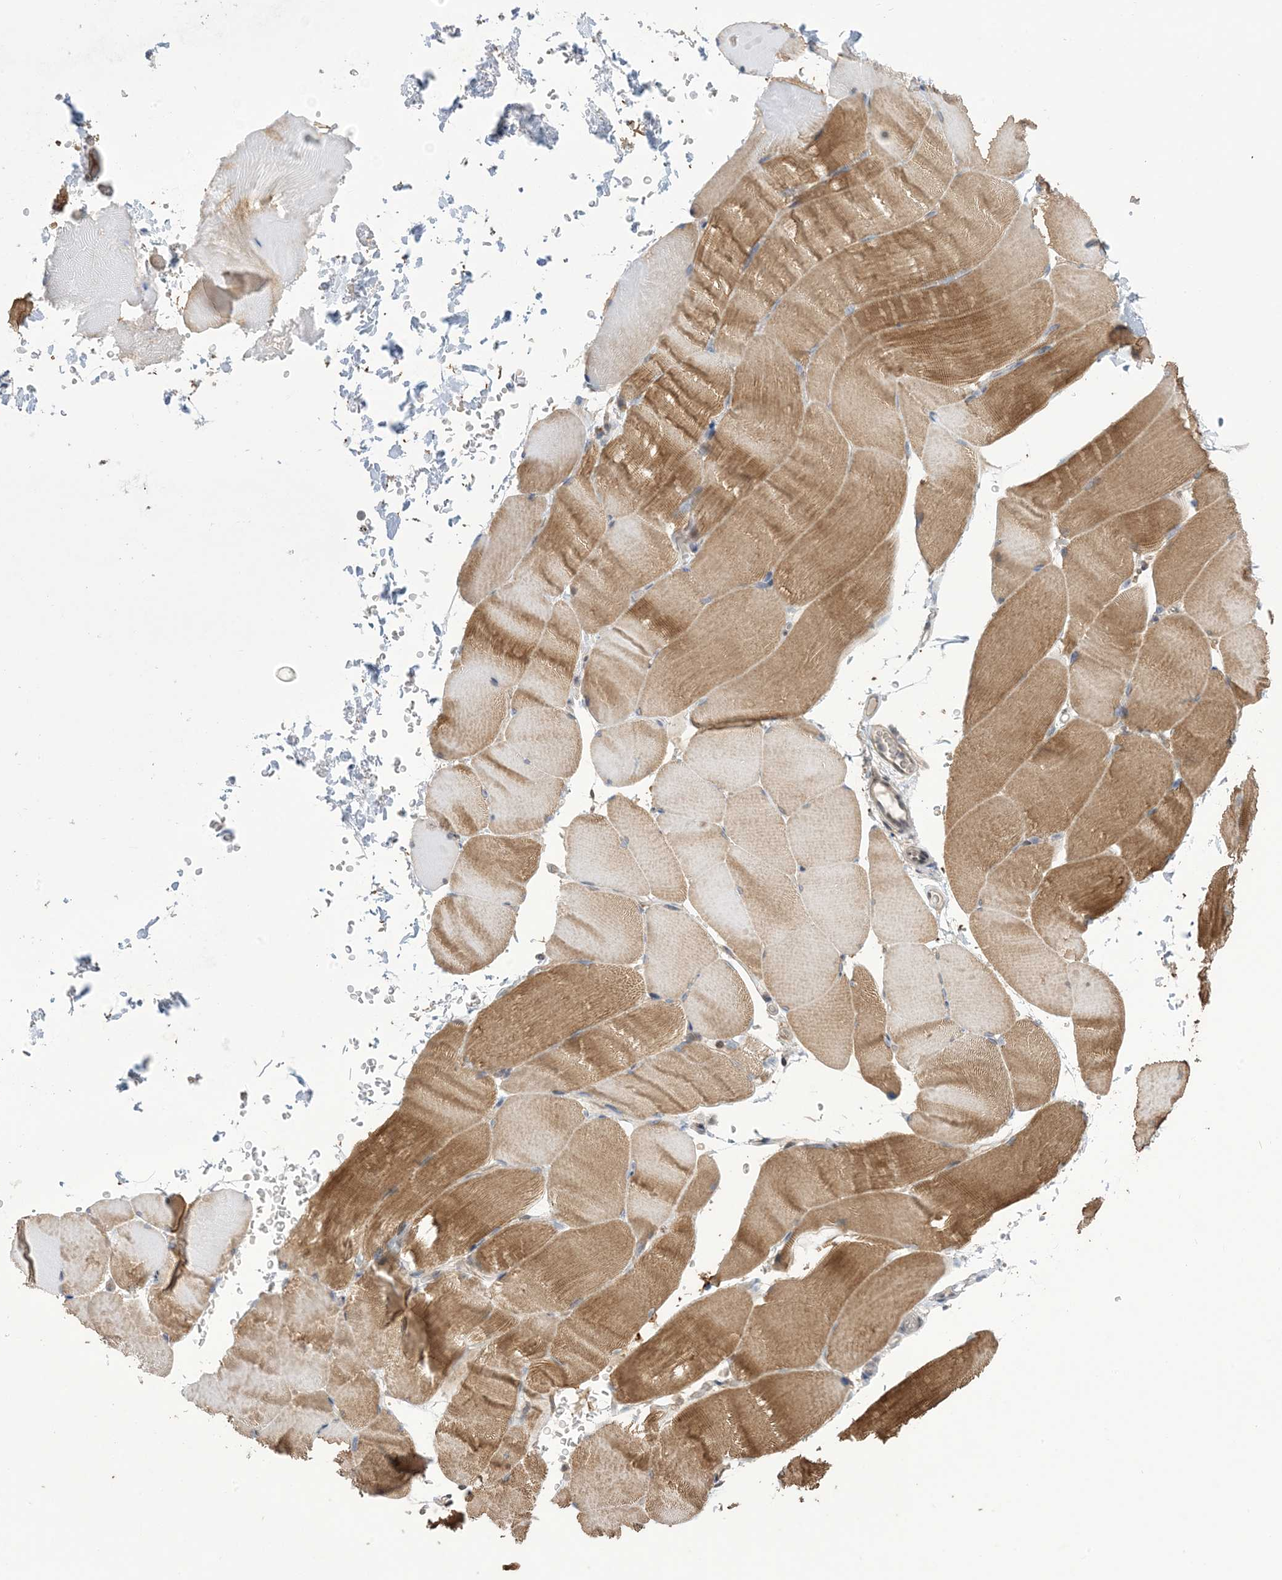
{"staining": {"intensity": "moderate", "quantity": "25%-75%", "location": "cytoplasmic/membranous"}, "tissue": "skeletal muscle", "cell_type": "Myocytes", "image_type": "normal", "snomed": [{"axis": "morphology", "description": "Normal tissue, NOS"}, {"axis": "topography", "description": "Skeletal muscle"}, {"axis": "topography", "description": "Parathyroid gland"}], "caption": "Immunohistochemistry (IHC) (DAB) staining of unremarkable skeletal muscle demonstrates moderate cytoplasmic/membranous protein expression in about 25%-75% of myocytes. Immunohistochemistry stains the protein of interest in brown and the nuclei are stained blue.", "gene": "ZNF8", "patient": {"sex": "female", "age": 37}}